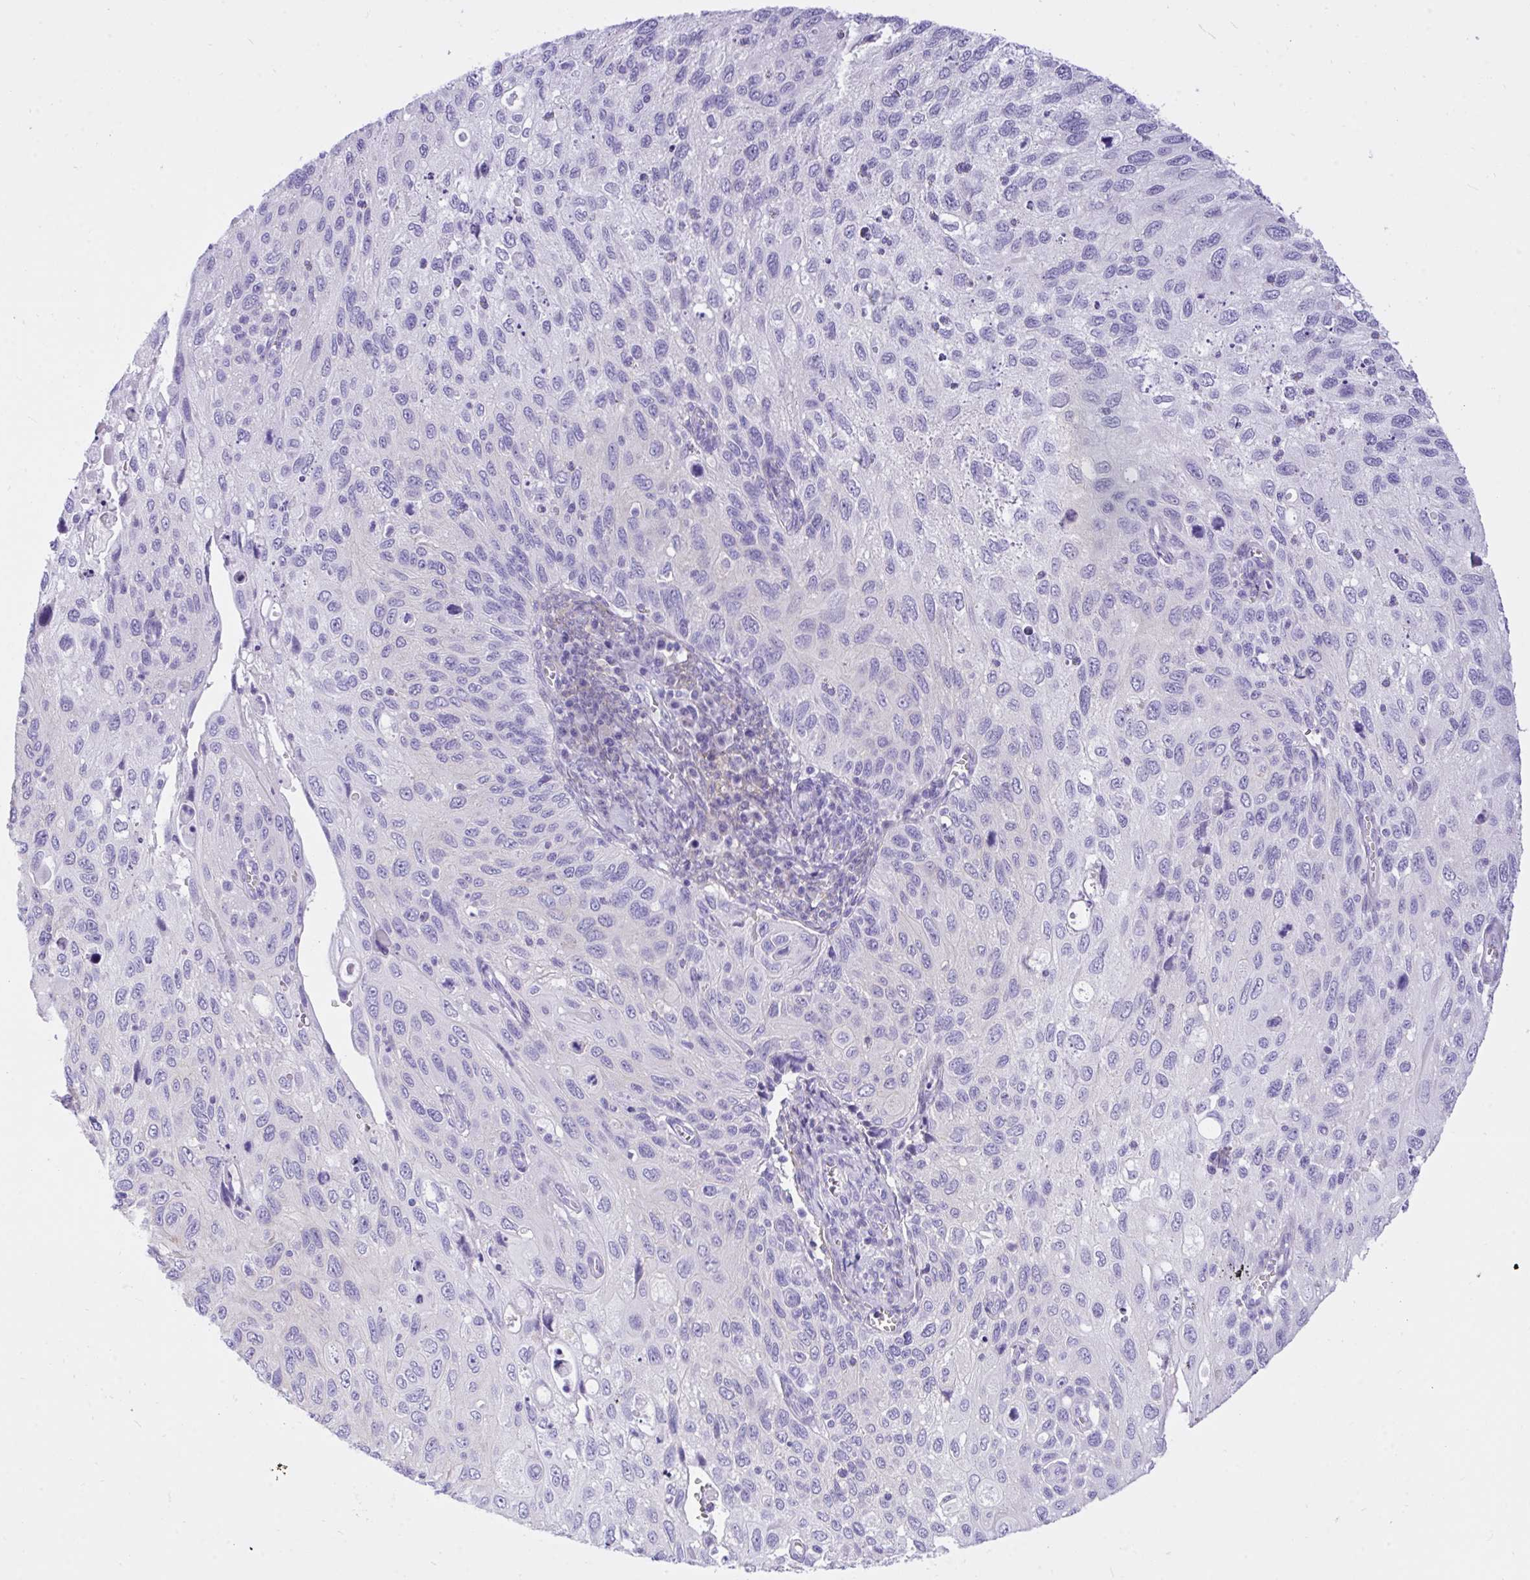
{"staining": {"intensity": "negative", "quantity": "none", "location": "none"}, "tissue": "cervical cancer", "cell_type": "Tumor cells", "image_type": "cancer", "snomed": [{"axis": "morphology", "description": "Squamous cell carcinoma, NOS"}, {"axis": "topography", "description": "Cervix"}], "caption": "A micrograph of human cervical squamous cell carcinoma is negative for staining in tumor cells. (Stains: DAB (3,3'-diaminobenzidine) IHC with hematoxylin counter stain, Microscopy: brightfield microscopy at high magnification).", "gene": "TLN2", "patient": {"sex": "female", "age": 70}}